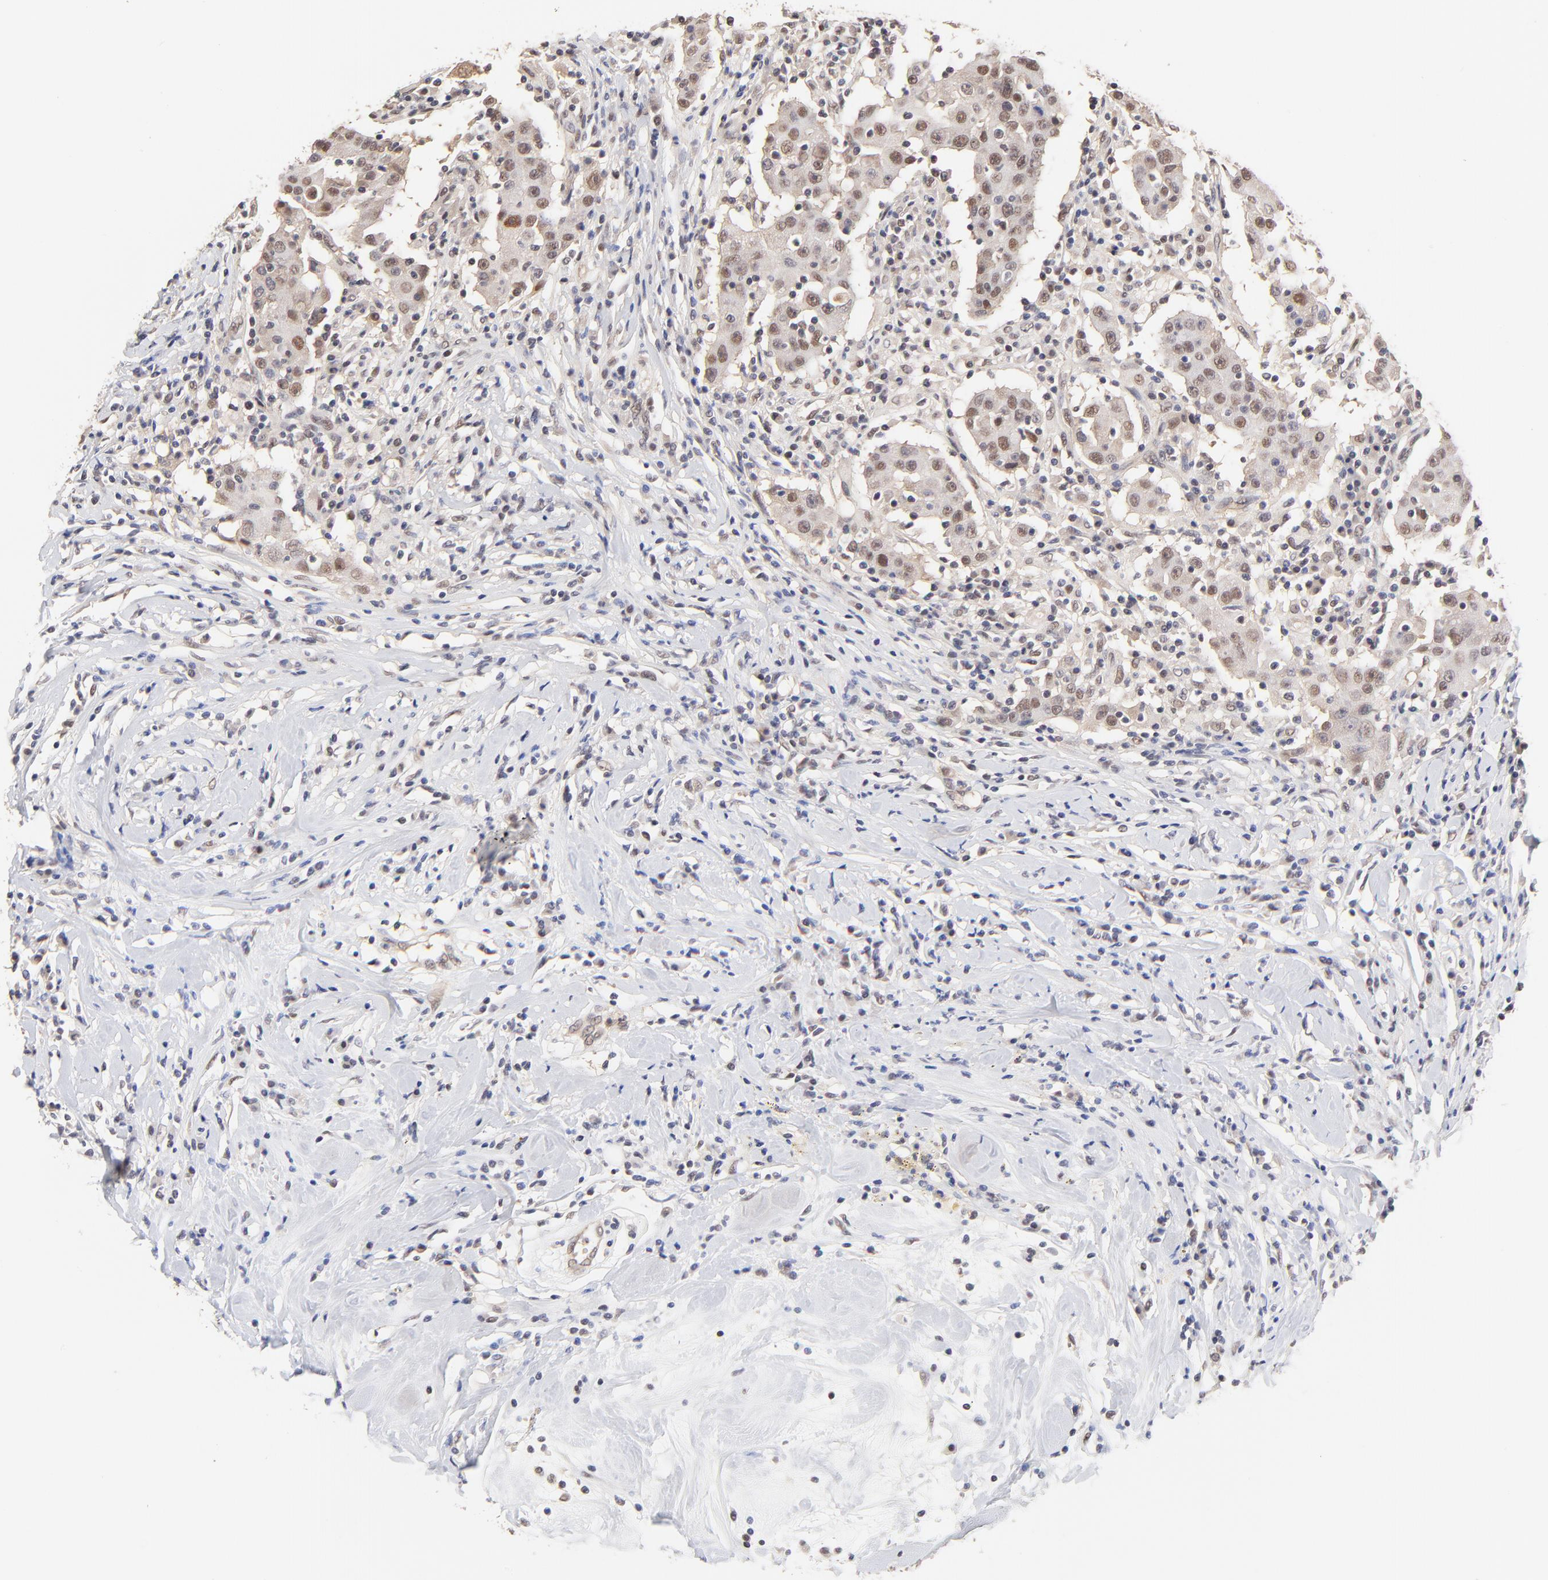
{"staining": {"intensity": "weak", "quantity": "25%-75%", "location": "nuclear"}, "tissue": "breast cancer", "cell_type": "Tumor cells", "image_type": "cancer", "snomed": [{"axis": "morphology", "description": "Duct carcinoma"}, {"axis": "topography", "description": "Breast"}], "caption": "Breast cancer (intraductal carcinoma) tissue reveals weak nuclear positivity in approximately 25%-75% of tumor cells, visualized by immunohistochemistry. Nuclei are stained in blue.", "gene": "PSMC4", "patient": {"sex": "female", "age": 27}}